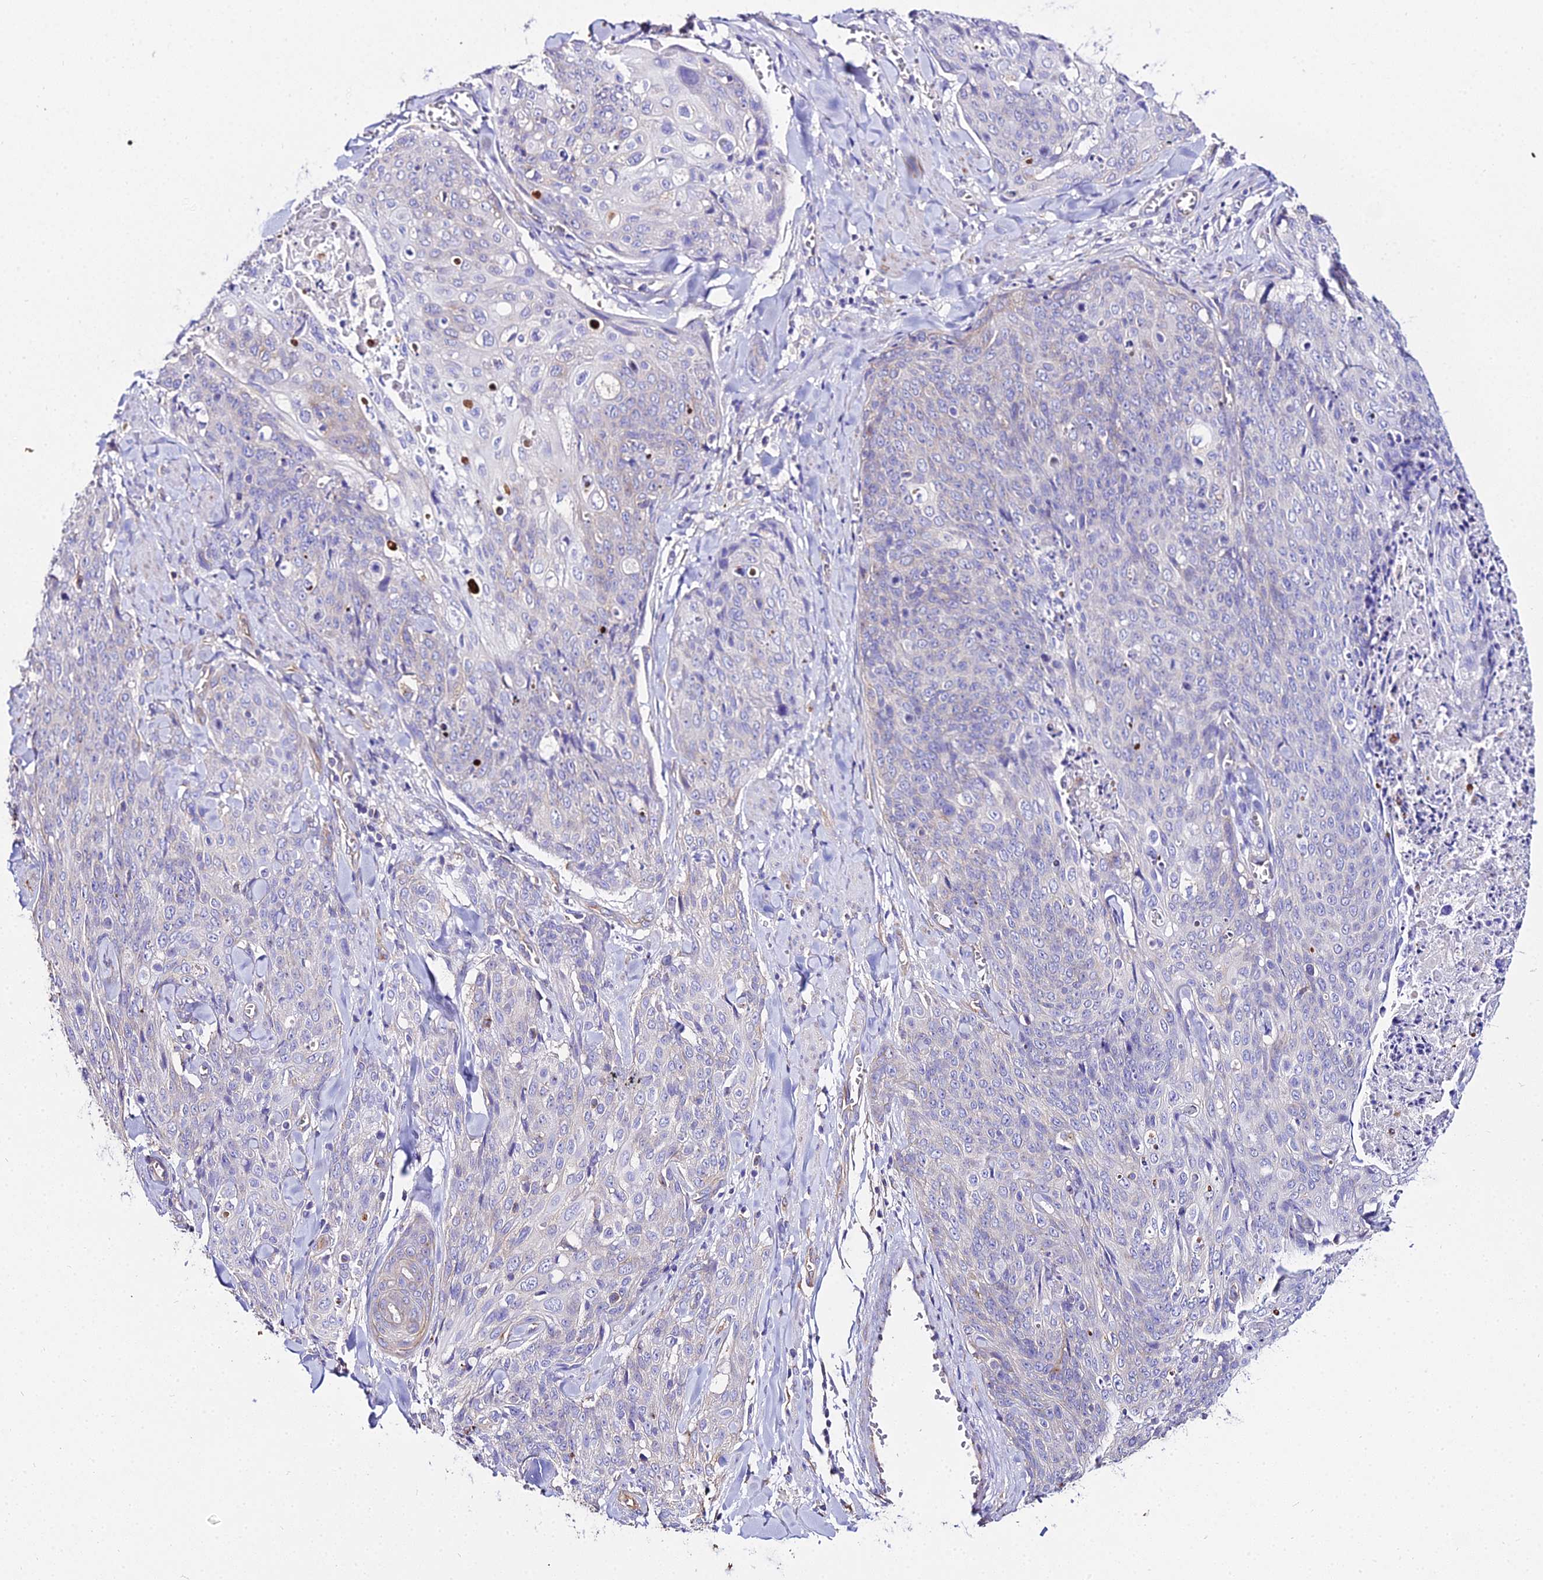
{"staining": {"intensity": "negative", "quantity": "none", "location": "none"}, "tissue": "skin cancer", "cell_type": "Tumor cells", "image_type": "cancer", "snomed": [{"axis": "morphology", "description": "Squamous cell carcinoma, NOS"}, {"axis": "topography", "description": "Skin"}, {"axis": "topography", "description": "Vulva"}], "caption": "A high-resolution image shows immunohistochemistry (IHC) staining of skin cancer (squamous cell carcinoma), which reveals no significant positivity in tumor cells.", "gene": "TUBA3D", "patient": {"sex": "female", "age": 85}}